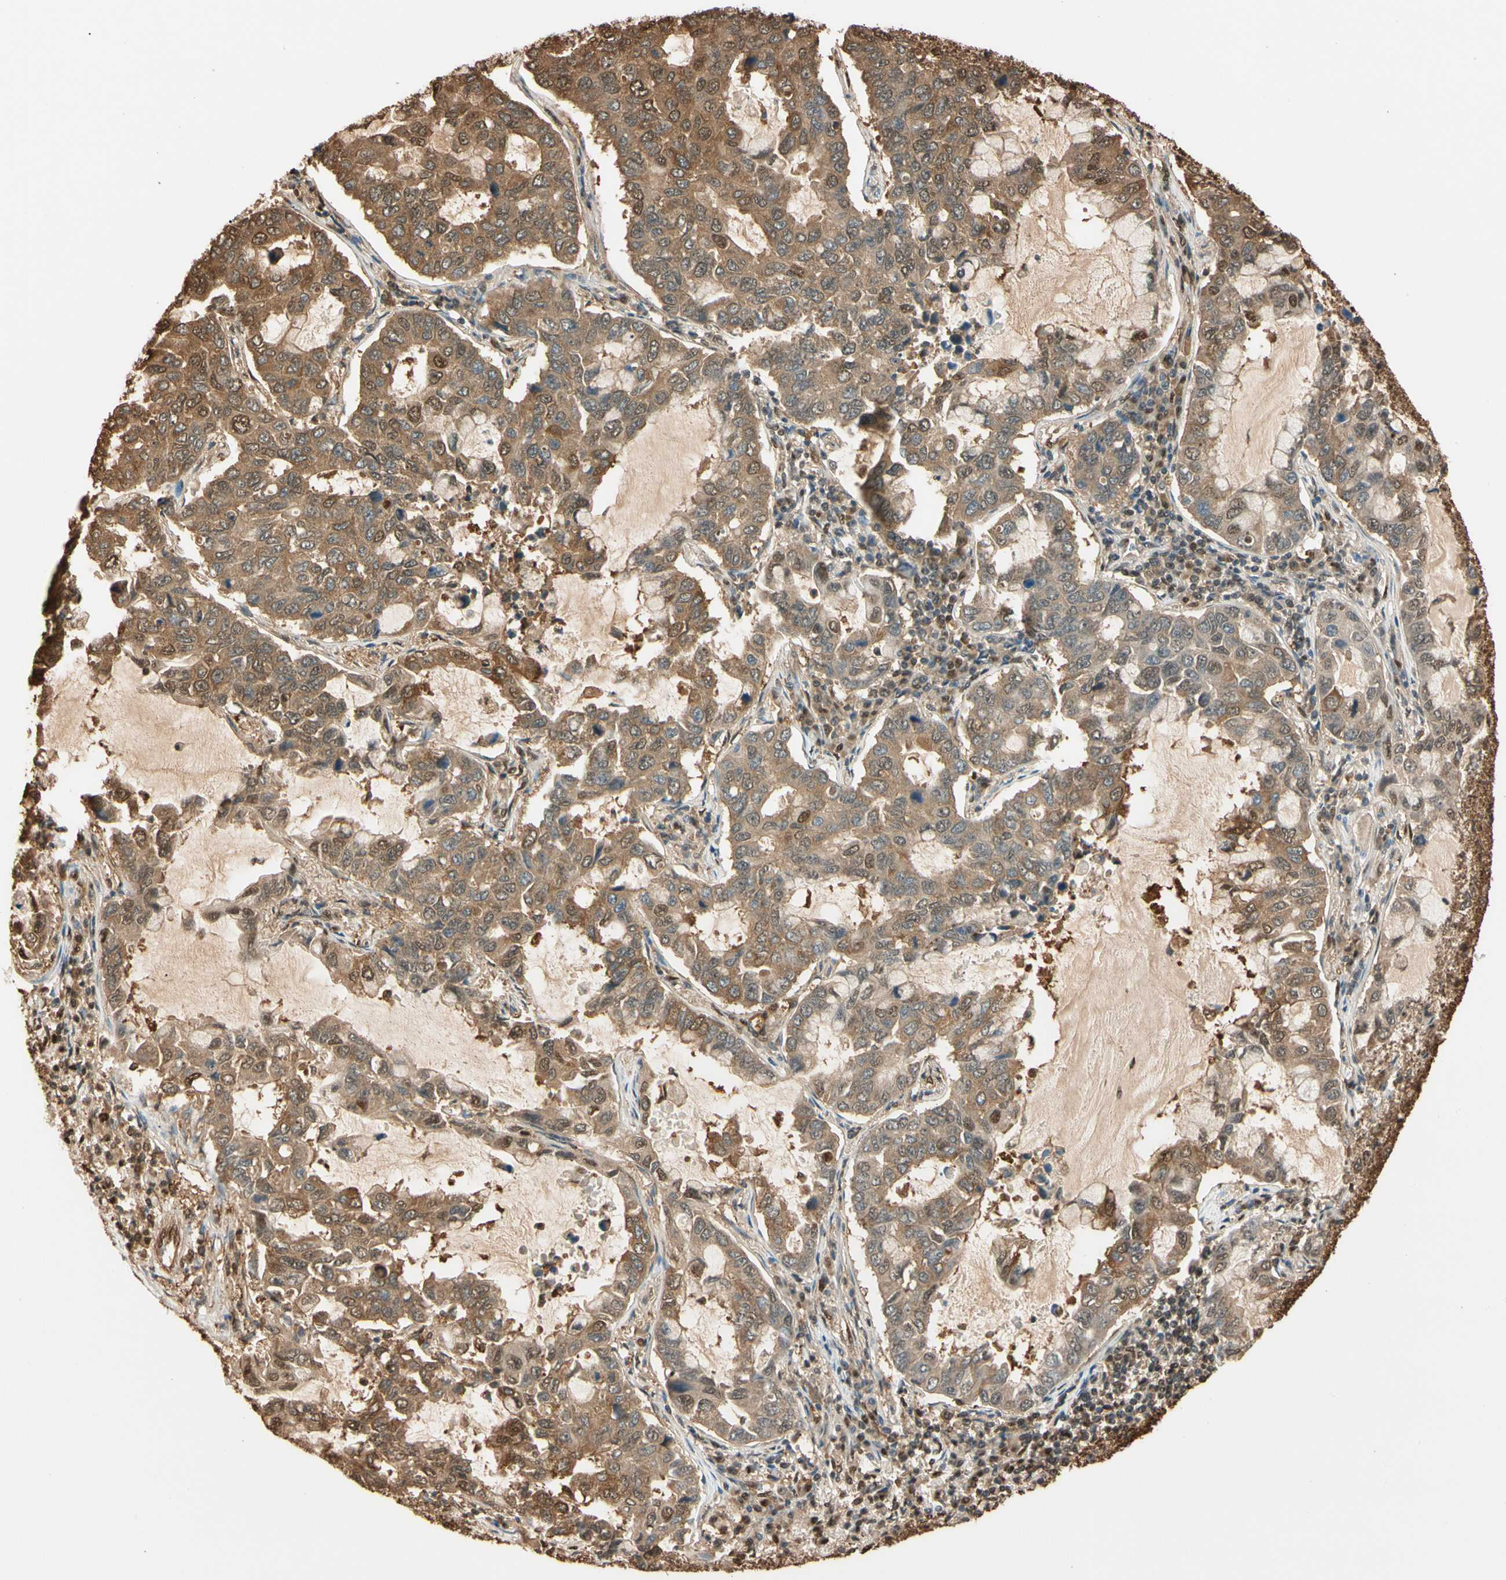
{"staining": {"intensity": "moderate", "quantity": ">75%", "location": "cytoplasmic/membranous,nuclear"}, "tissue": "lung cancer", "cell_type": "Tumor cells", "image_type": "cancer", "snomed": [{"axis": "morphology", "description": "Adenocarcinoma, NOS"}, {"axis": "topography", "description": "Lung"}], "caption": "A brown stain highlights moderate cytoplasmic/membranous and nuclear staining of a protein in human lung adenocarcinoma tumor cells.", "gene": "PNCK", "patient": {"sex": "male", "age": 64}}